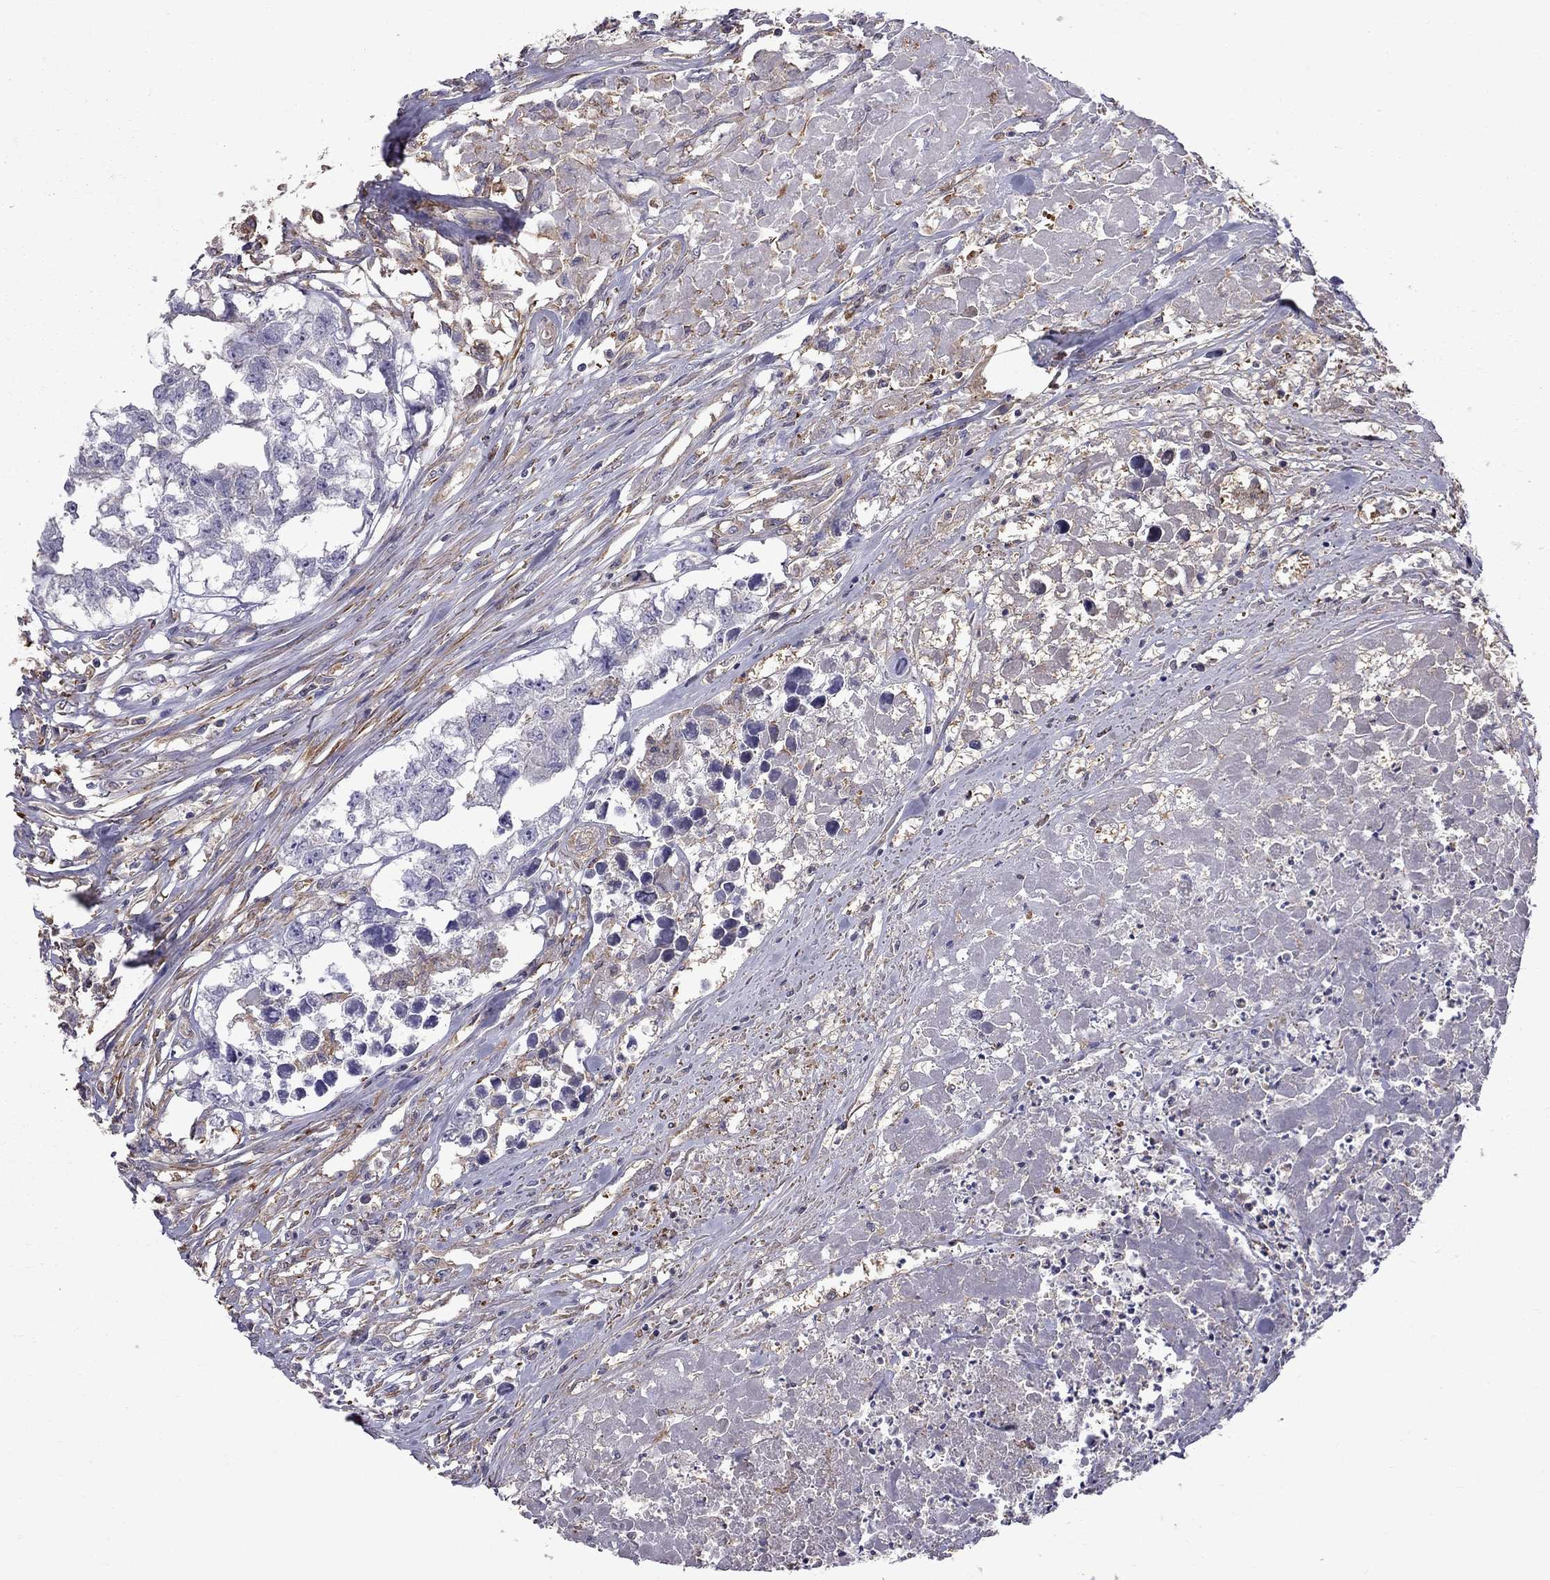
{"staining": {"intensity": "negative", "quantity": "none", "location": "none"}, "tissue": "testis cancer", "cell_type": "Tumor cells", "image_type": "cancer", "snomed": [{"axis": "morphology", "description": "Carcinoma, Embryonal, NOS"}, {"axis": "morphology", "description": "Teratoma, malignant, NOS"}, {"axis": "topography", "description": "Testis"}], "caption": "Tumor cells are negative for brown protein staining in testis cancer. (Stains: DAB IHC with hematoxylin counter stain, Microscopy: brightfield microscopy at high magnification).", "gene": "EIF4E3", "patient": {"sex": "male", "age": 44}}